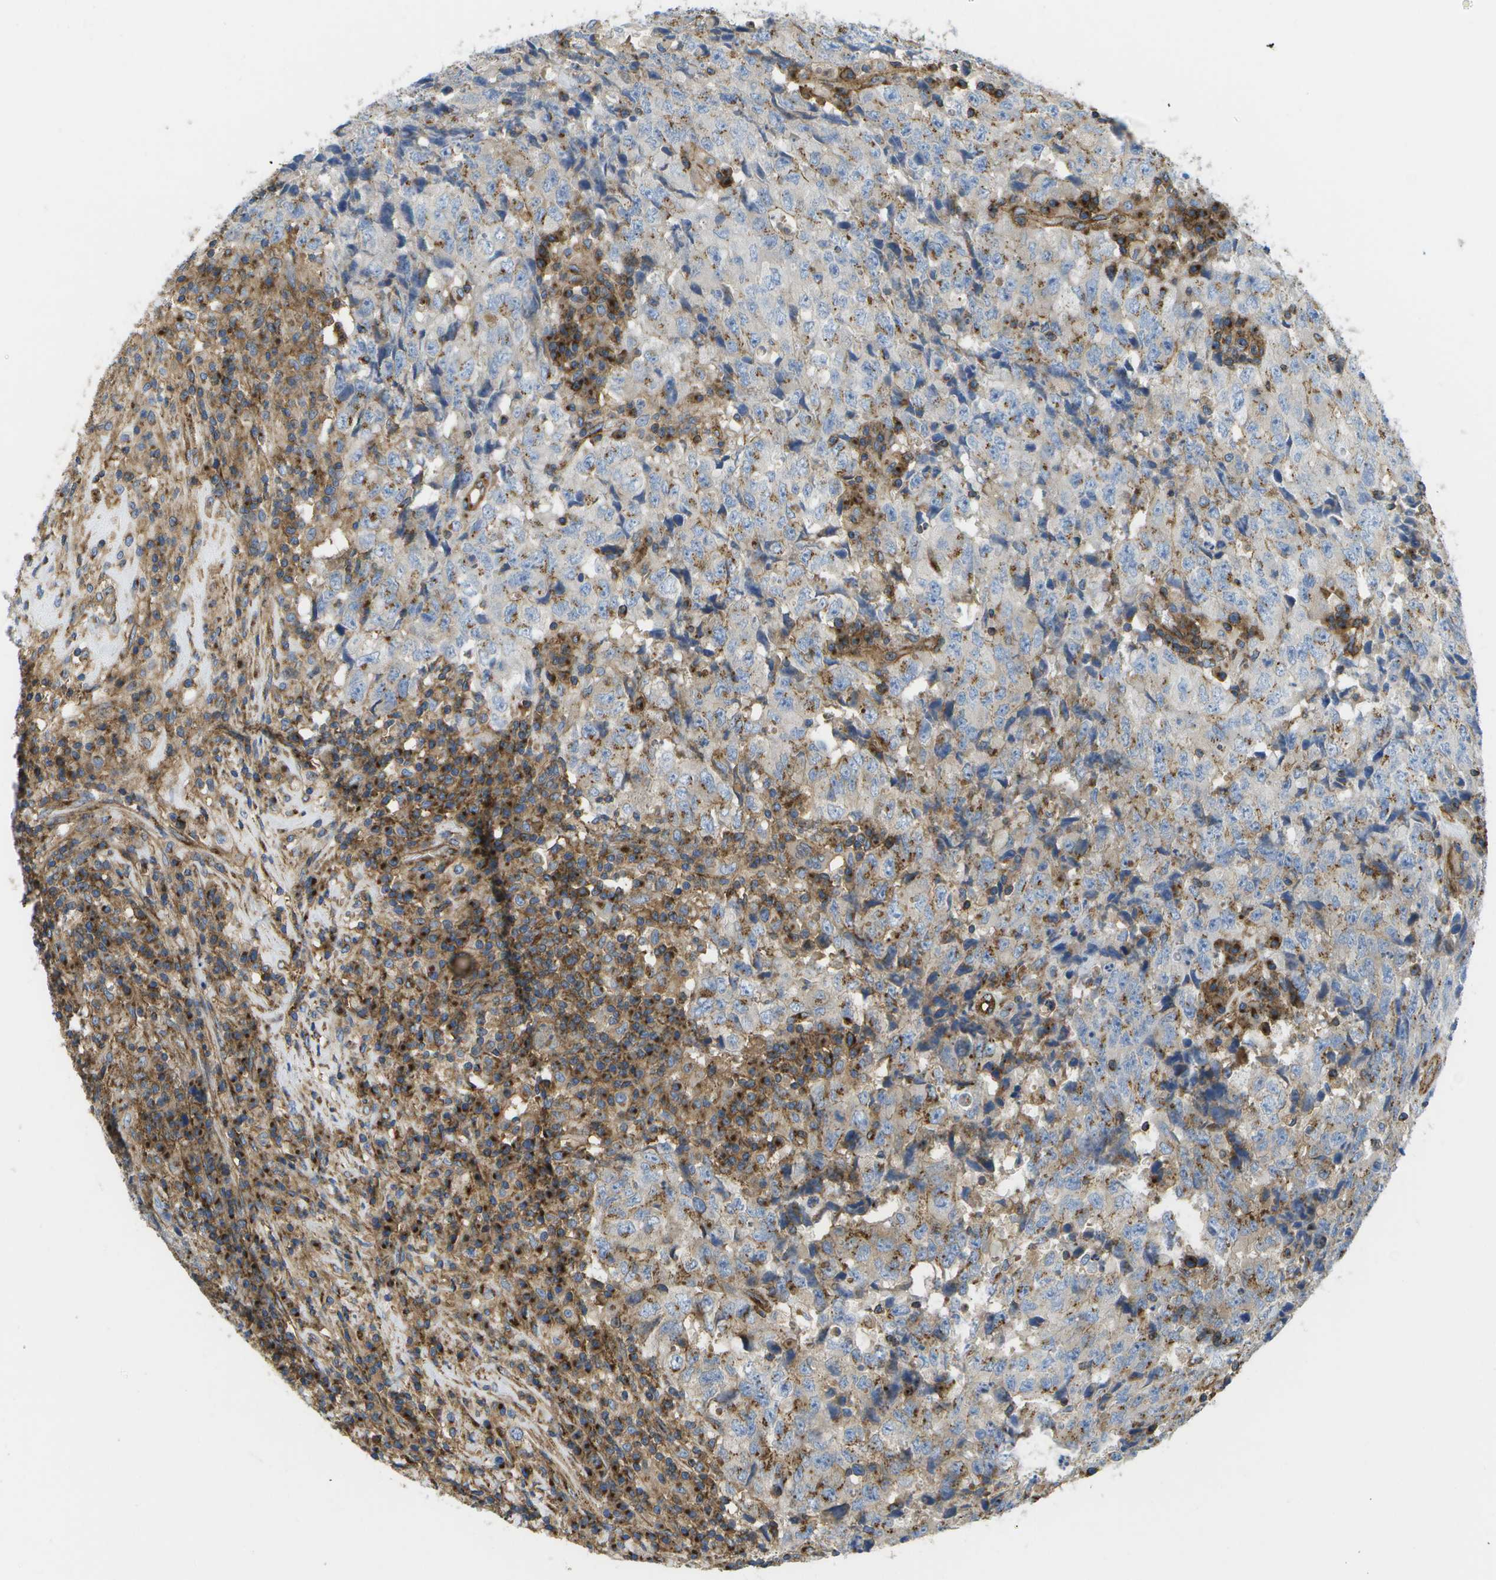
{"staining": {"intensity": "moderate", "quantity": "<25%", "location": "cytoplasmic/membranous"}, "tissue": "testis cancer", "cell_type": "Tumor cells", "image_type": "cancer", "snomed": [{"axis": "morphology", "description": "Necrosis, NOS"}, {"axis": "morphology", "description": "Carcinoma, Embryonal, NOS"}, {"axis": "topography", "description": "Testis"}], "caption": "IHC of human testis embryonal carcinoma displays low levels of moderate cytoplasmic/membranous expression in approximately <25% of tumor cells.", "gene": "BST2", "patient": {"sex": "male", "age": 19}}